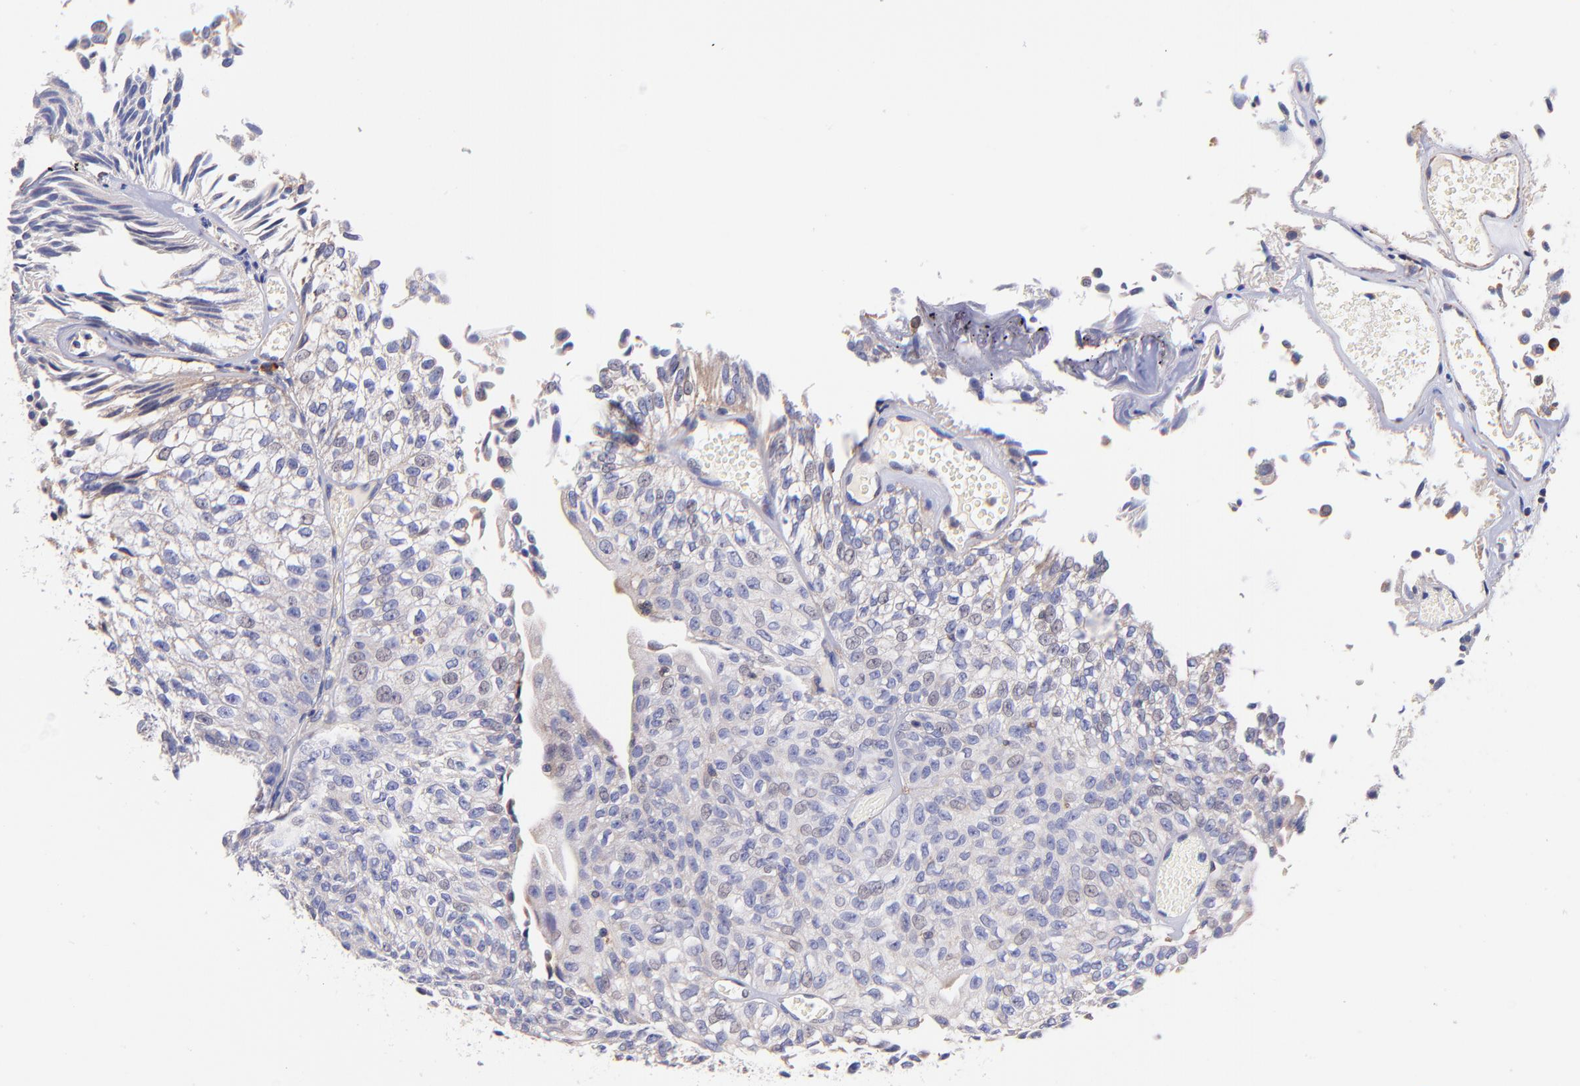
{"staining": {"intensity": "negative", "quantity": "none", "location": "none"}, "tissue": "urothelial cancer", "cell_type": "Tumor cells", "image_type": "cancer", "snomed": [{"axis": "morphology", "description": "Urothelial carcinoma, Low grade"}, {"axis": "topography", "description": "Urinary bladder"}], "caption": "This is a photomicrograph of immunohistochemistry (IHC) staining of urothelial cancer, which shows no staining in tumor cells.", "gene": "PREX1", "patient": {"sex": "male", "age": 76}}